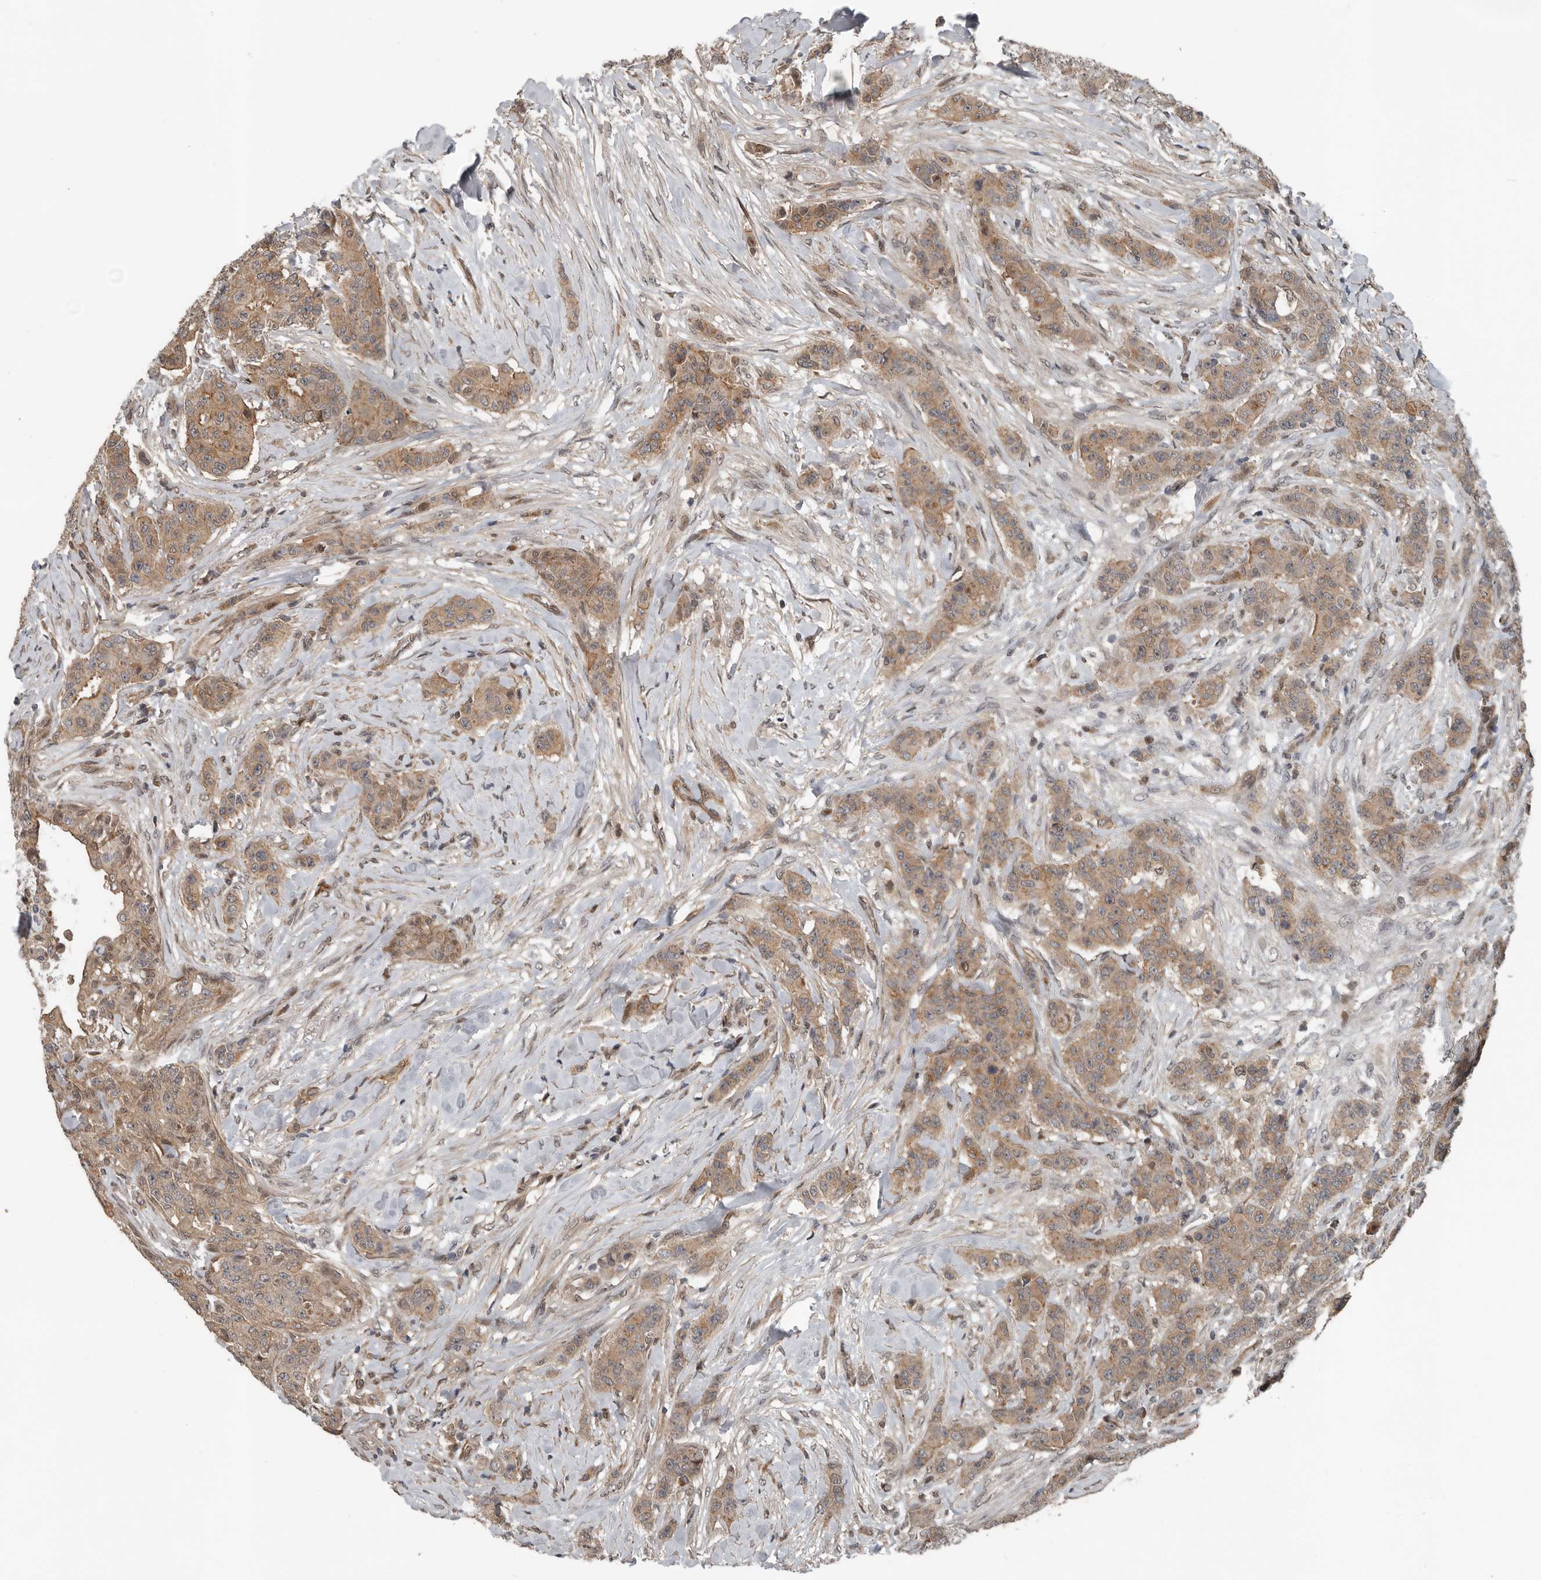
{"staining": {"intensity": "moderate", "quantity": ">75%", "location": "cytoplasmic/membranous"}, "tissue": "breast cancer", "cell_type": "Tumor cells", "image_type": "cancer", "snomed": [{"axis": "morphology", "description": "Duct carcinoma"}, {"axis": "topography", "description": "Breast"}], "caption": "Human breast cancer (intraductal carcinoma) stained with a brown dye displays moderate cytoplasmic/membranous positive expression in approximately >75% of tumor cells.", "gene": "YOD1", "patient": {"sex": "female", "age": 40}}